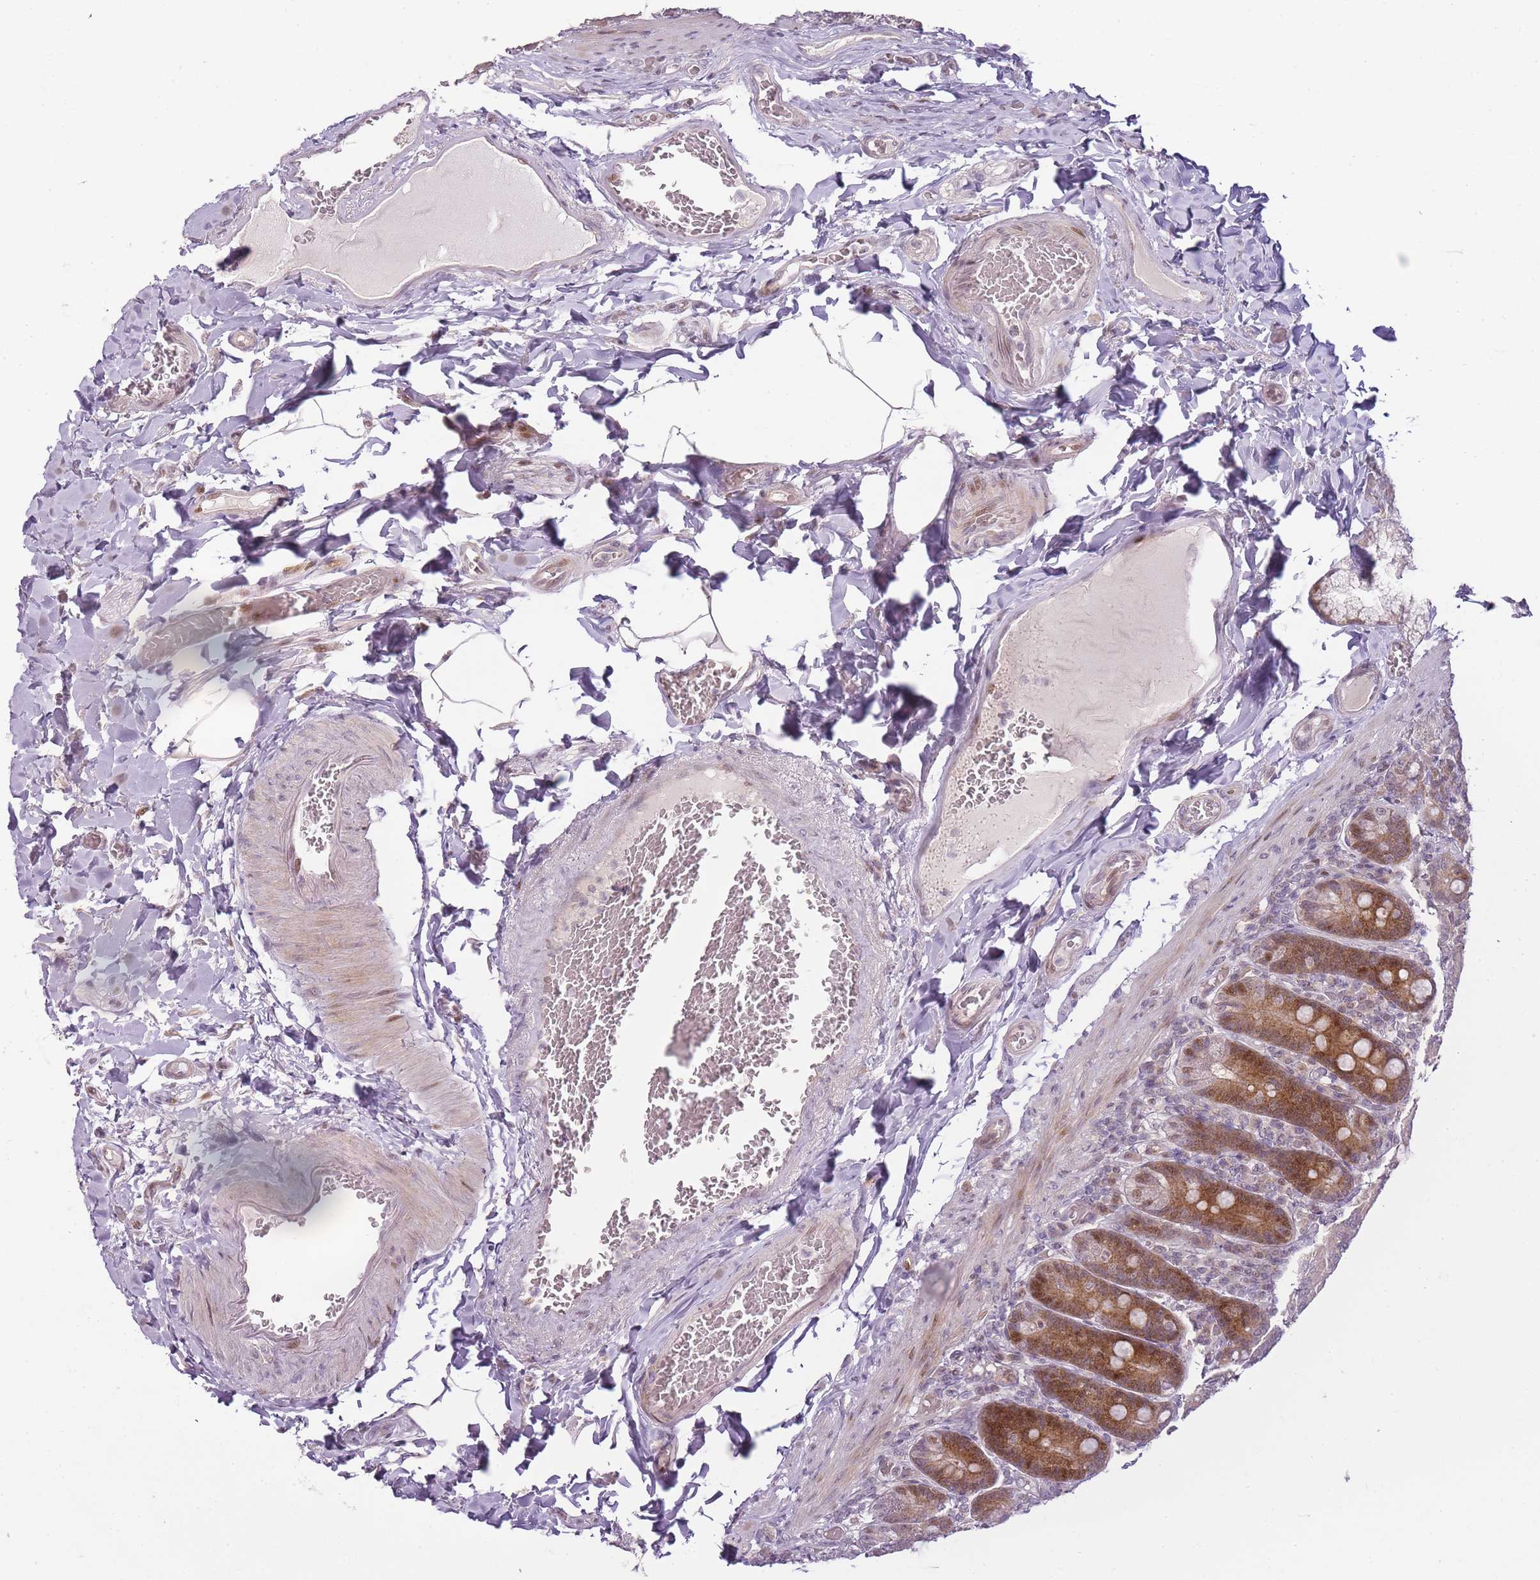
{"staining": {"intensity": "strong", "quantity": ">75%", "location": "cytoplasmic/membranous,nuclear"}, "tissue": "duodenum", "cell_type": "Glandular cells", "image_type": "normal", "snomed": [{"axis": "morphology", "description": "Normal tissue, NOS"}, {"axis": "topography", "description": "Duodenum"}], "caption": "Duodenum stained with immunohistochemistry demonstrates strong cytoplasmic/membranous,nuclear expression in approximately >75% of glandular cells. The protein of interest is stained brown, and the nuclei are stained in blue (DAB (3,3'-diaminobenzidine) IHC with brightfield microscopy, high magnification).", "gene": "OGG1", "patient": {"sex": "female", "age": 62}}